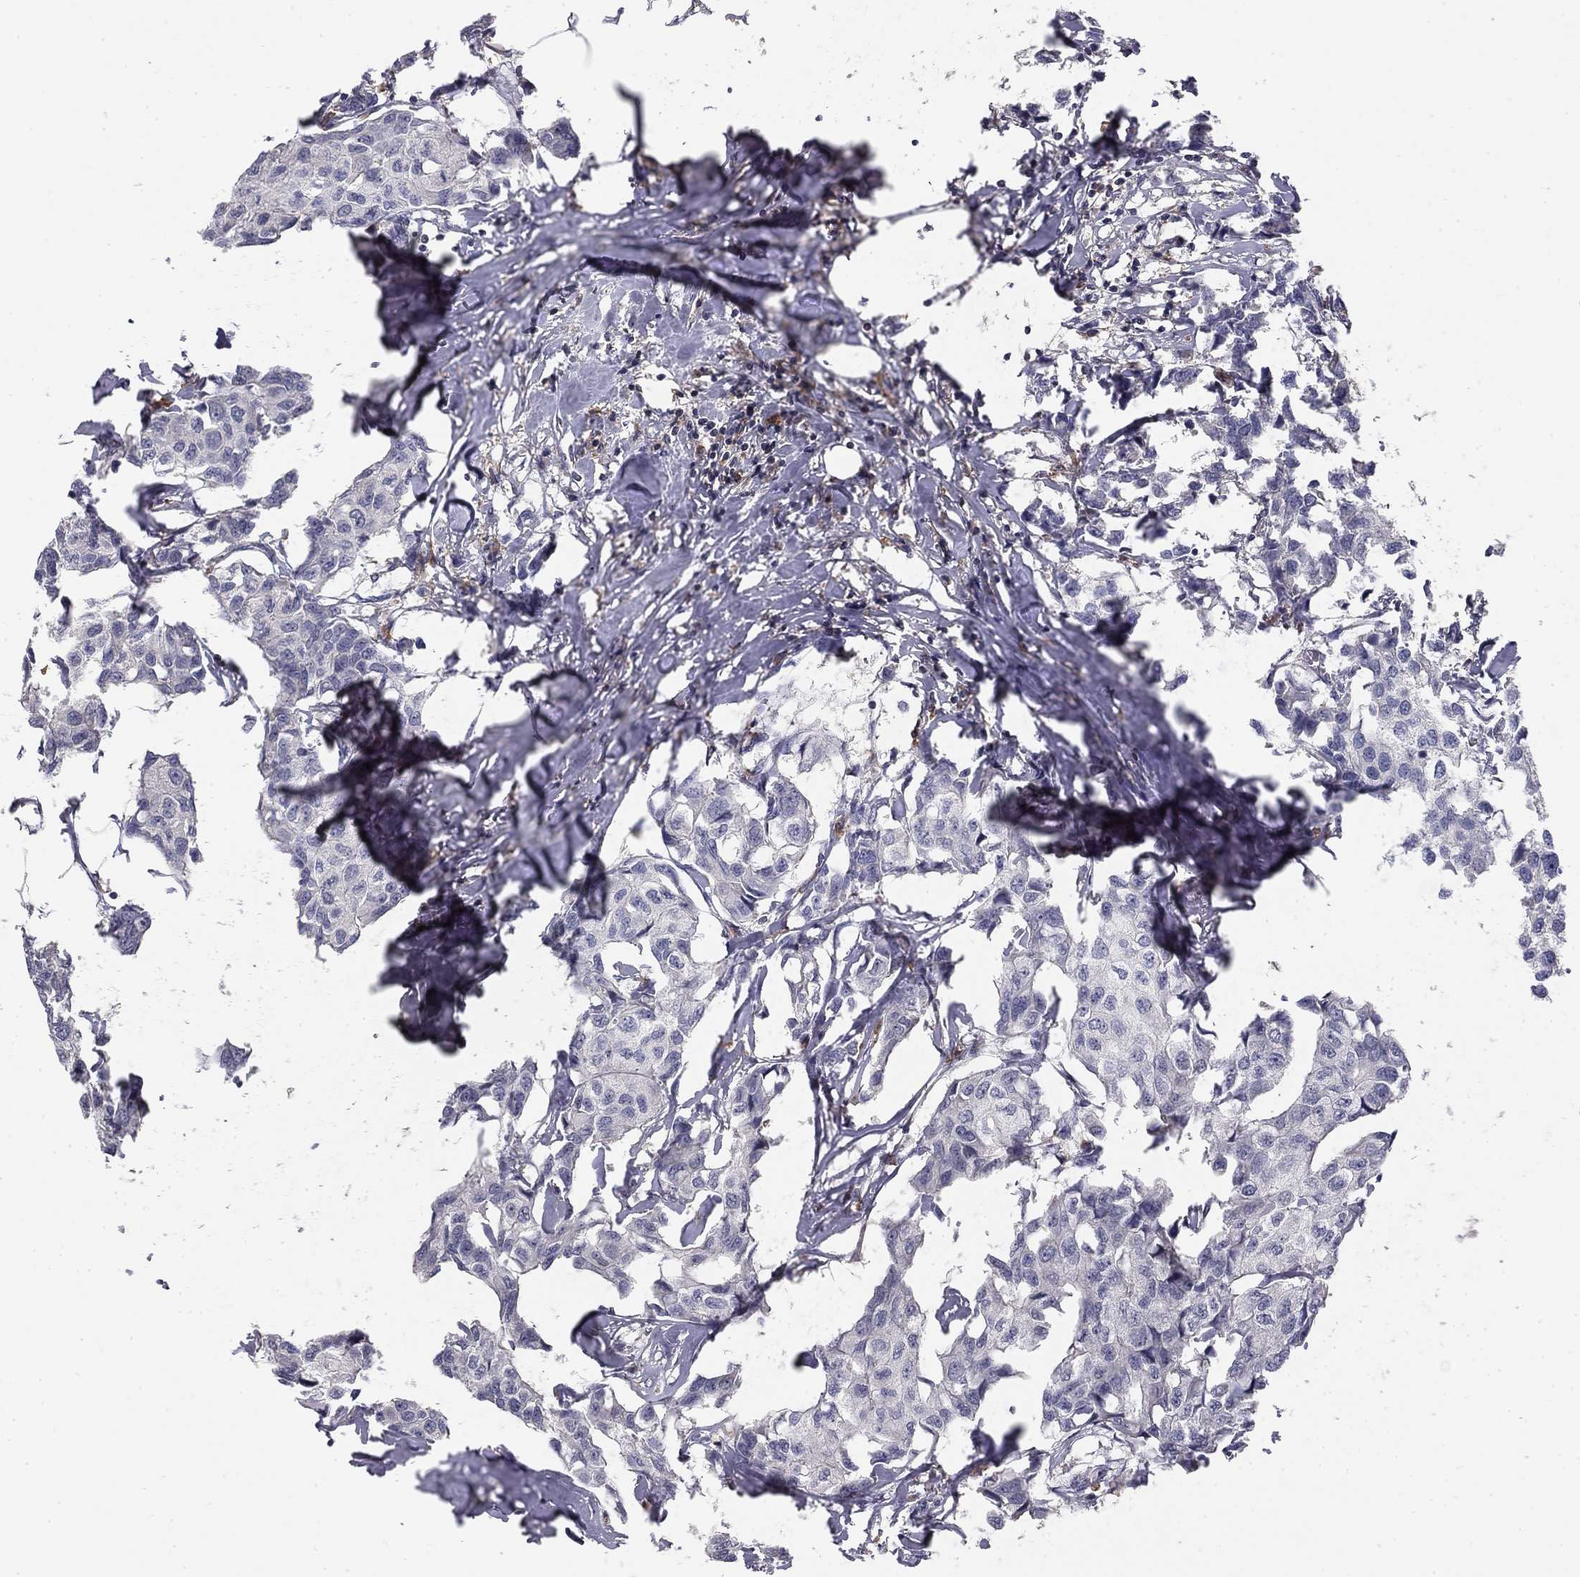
{"staining": {"intensity": "negative", "quantity": "none", "location": "none"}, "tissue": "breast cancer", "cell_type": "Tumor cells", "image_type": "cancer", "snomed": [{"axis": "morphology", "description": "Duct carcinoma"}, {"axis": "topography", "description": "Breast"}], "caption": "DAB (3,3'-diaminobenzidine) immunohistochemical staining of breast infiltrating ductal carcinoma demonstrates no significant positivity in tumor cells.", "gene": "PLCB2", "patient": {"sex": "female", "age": 80}}